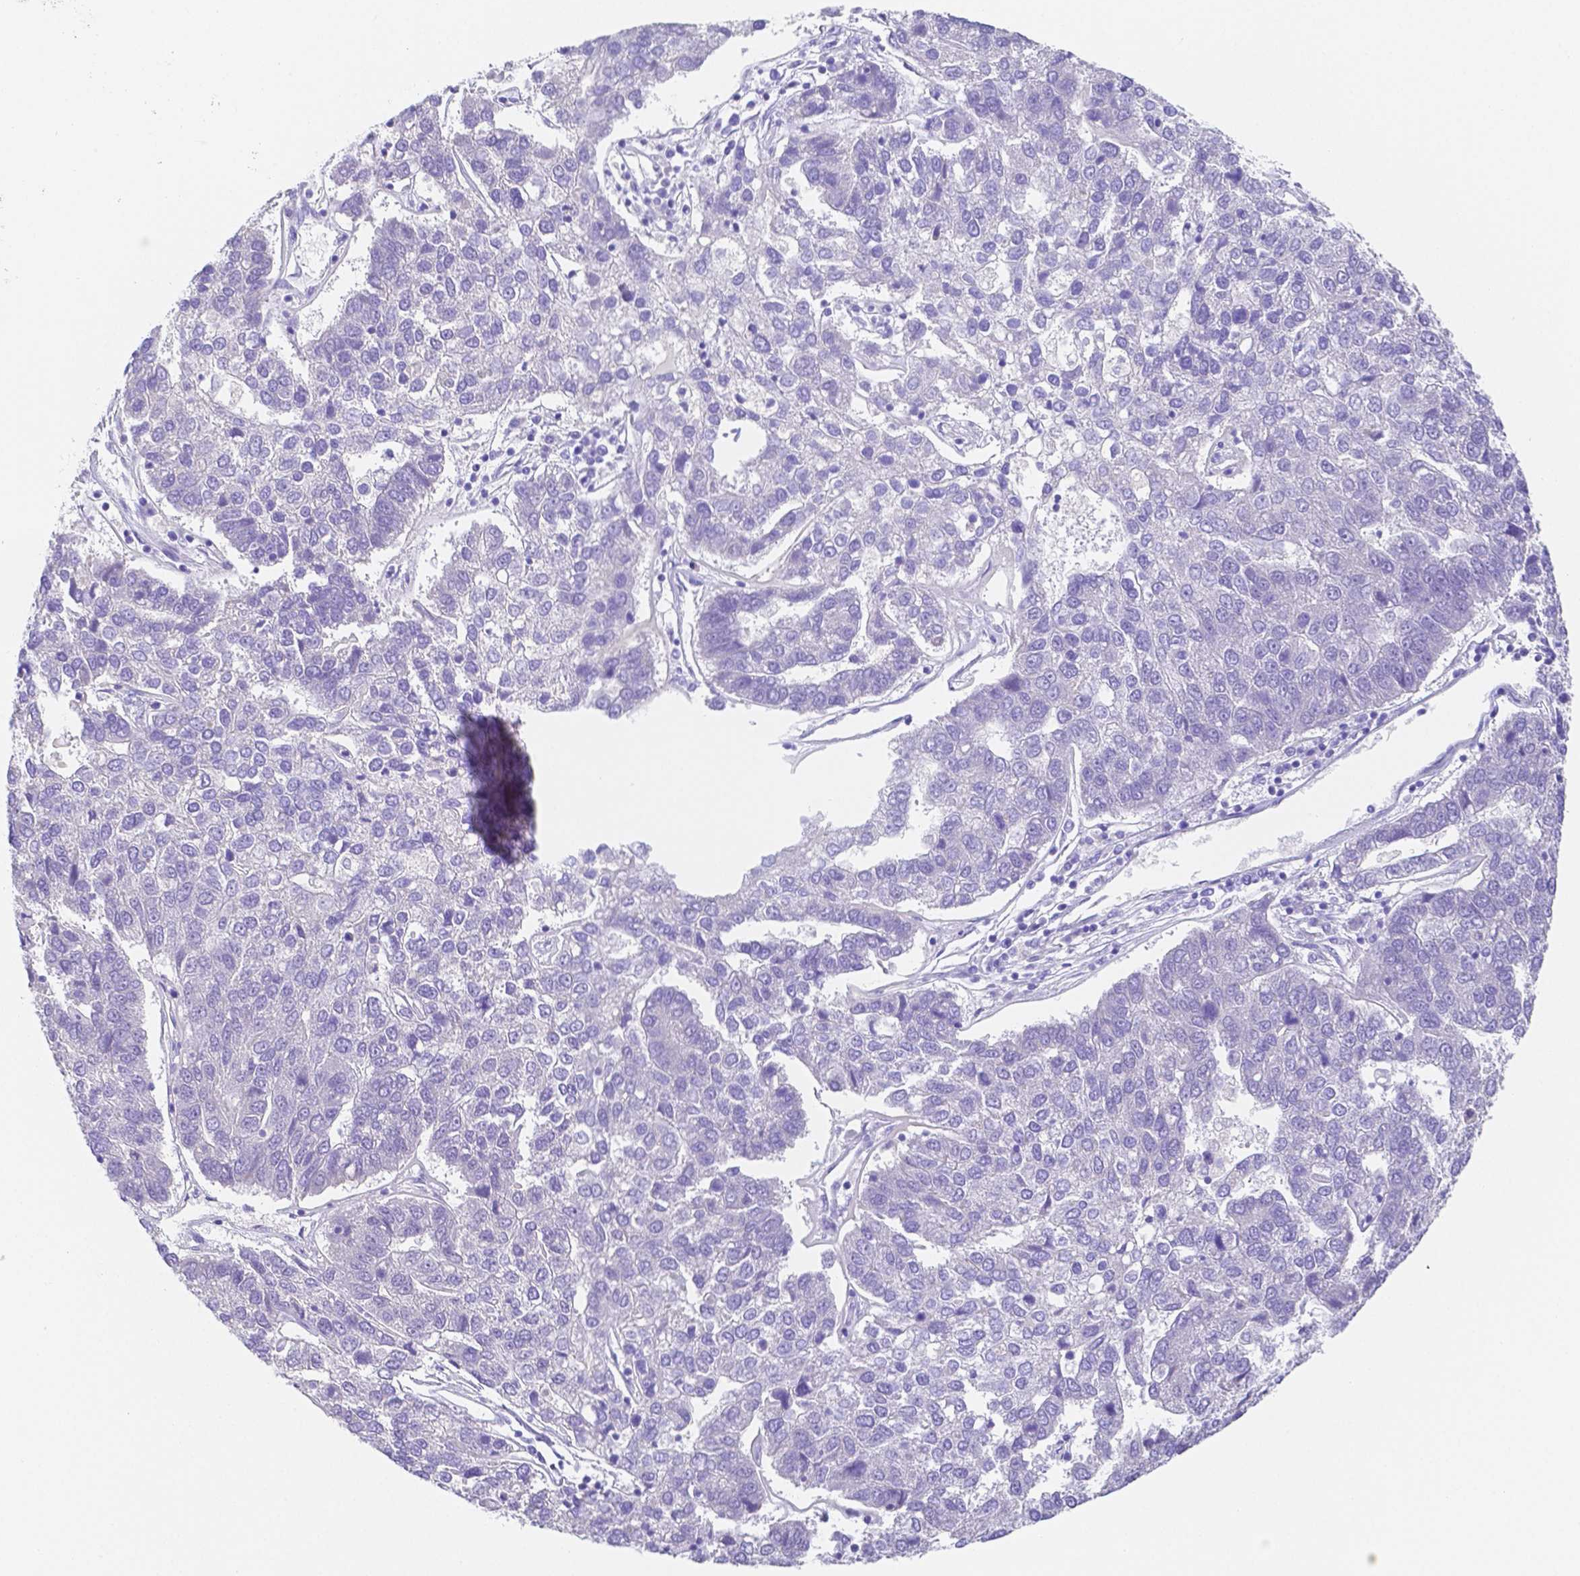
{"staining": {"intensity": "negative", "quantity": "none", "location": "none"}, "tissue": "pancreatic cancer", "cell_type": "Tumor cells", "image_type": "cancer", "snomed": [{"axis": "morphology", "description": "Adenocarcinoma, NOS"}, {"axis": "topography", "description": "Pancreas"}], "caption": "Human pancreatic cancer (adenocarcinoma) stained for a protein using immunohistochemistry demonstrates no positivity in tumor cells.", "gene": "ZG16B", "patient": {"sex": "female", "age": 61}}